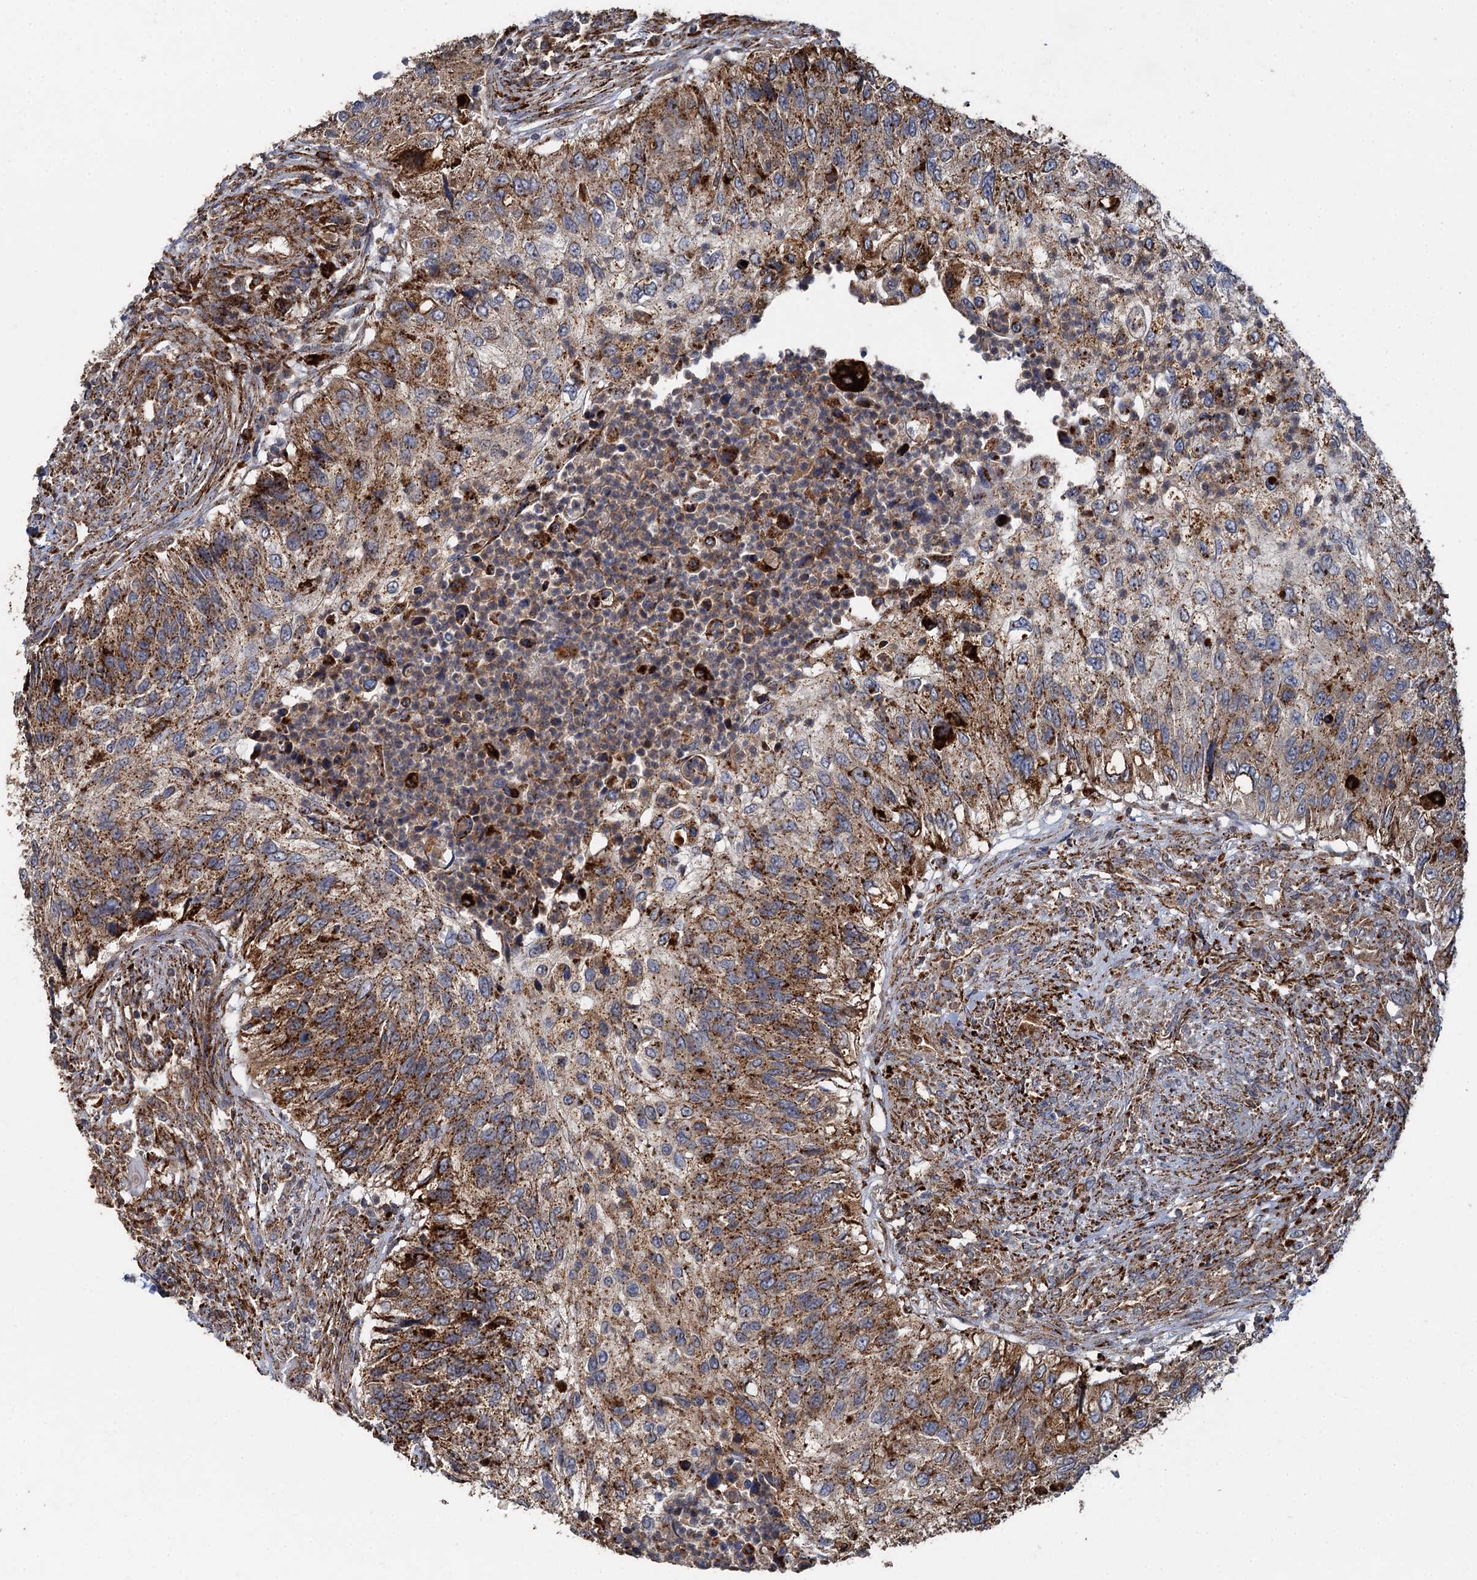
{"staining": {"intensity": "strong", "quantity": ">75%", "location": "cytoplasmic/membranous"}, "tissue": "urothelial cancer", "cell_type": "Tumor cells", "image_type": "cancer", "snomed": [{"axis": "morphology", "description": "Urothelial carcinoma, High grade"}, {"axis": "topography", "description": "Urinary bladder"}], "caption": "An image showing strong cytoplasmic/membranous expression in about >75% of tumor cells in urothelial carcinoma (high-grade), as visualized by brown immunohistochemical staining.", "gene": "GBA1", "patient": {"sex": "female", "age": 60}}